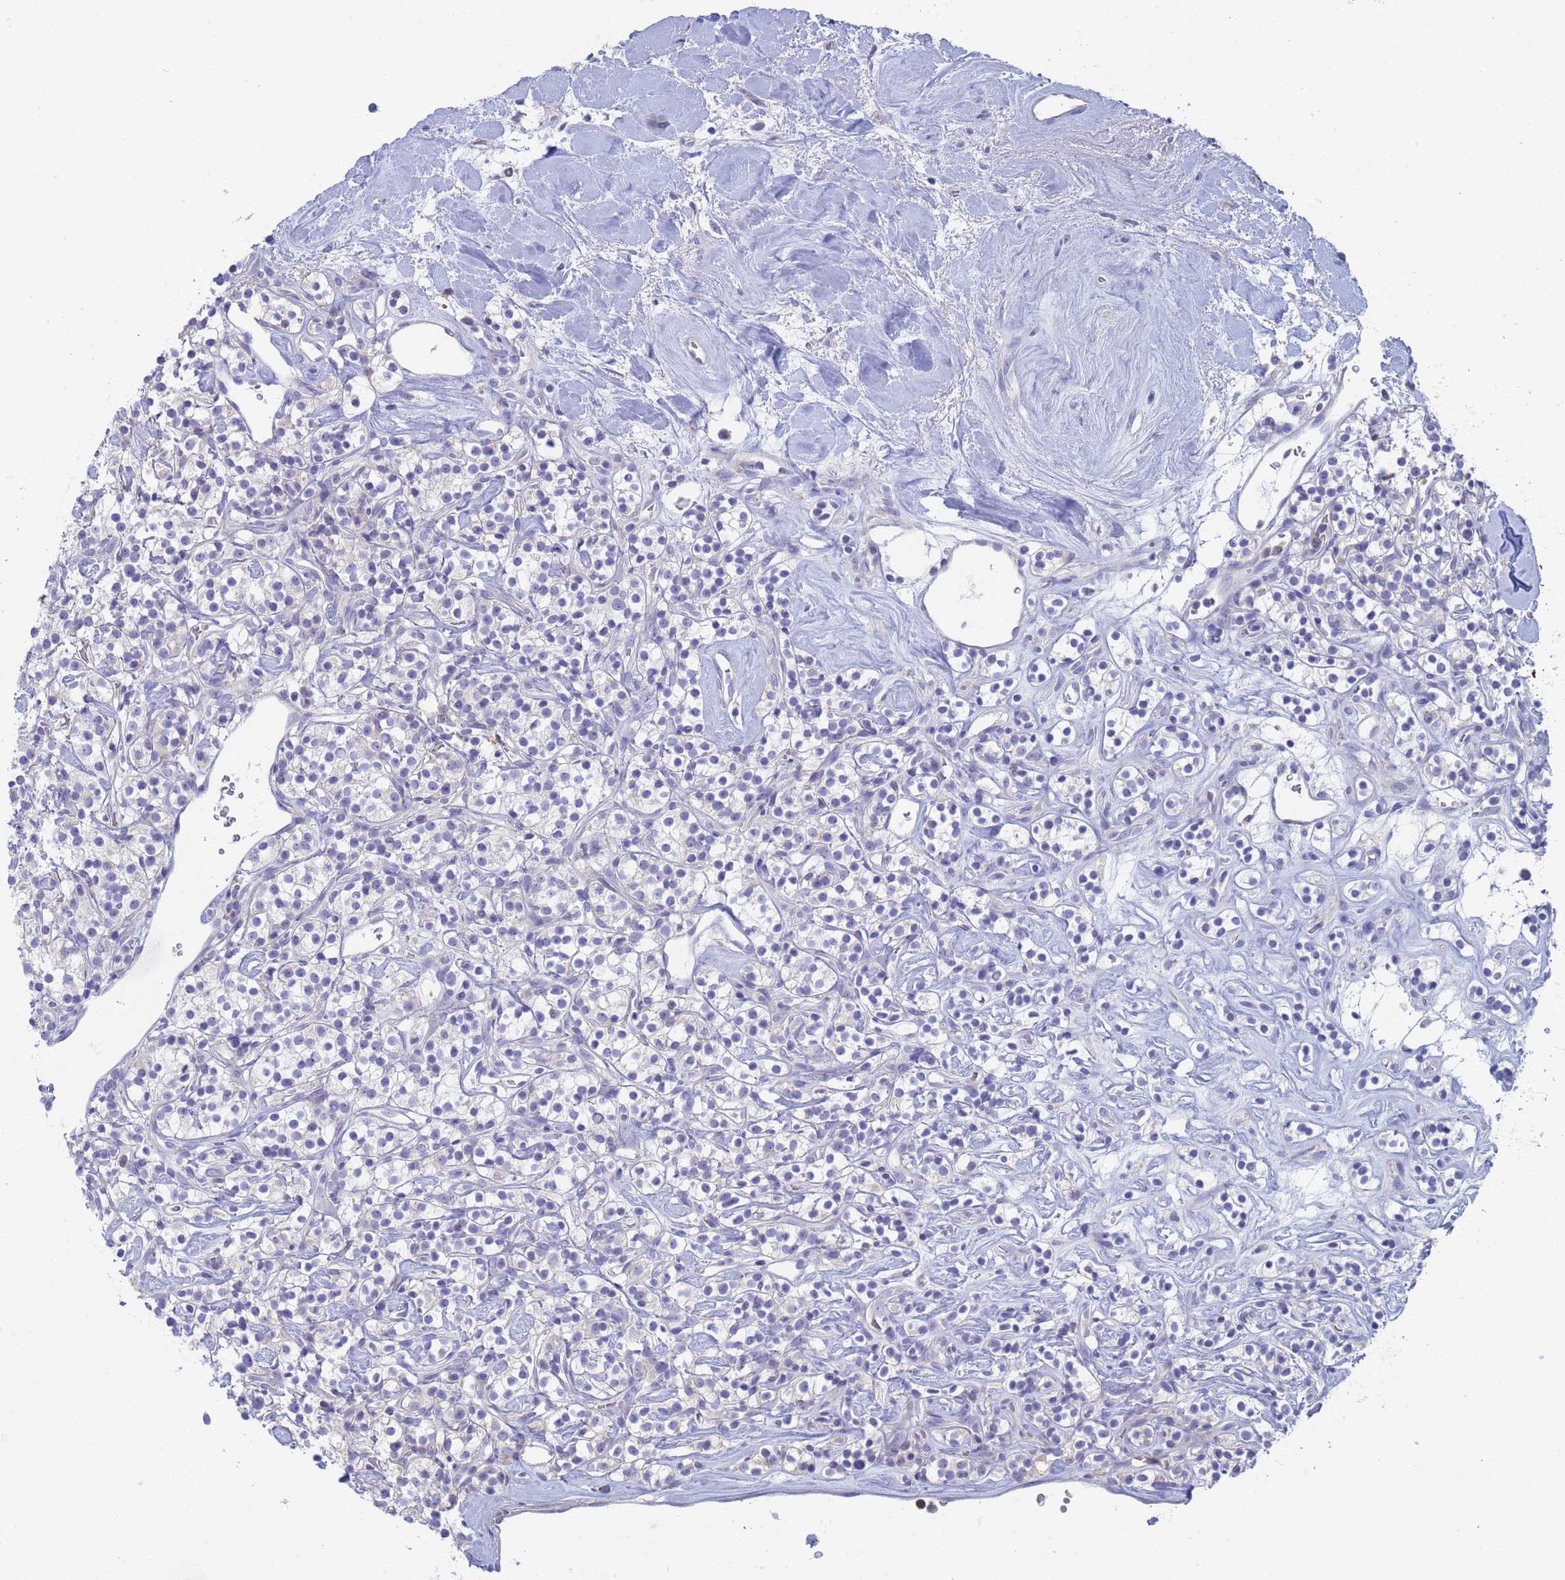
{"staining": {"intensity": "negative", "quantity": "none", "location": "none"}, "tissue": "renal cancer", "cell_type": "Tumor cells", "image_type": "cancer", "snomed": [{"axis": "morphology", "description": "Adenocarcinoma, NOS"}, {"axis": "topography", "description": "Kidney"}], "caption": "Immunohistochemistry image of adenocarcinoma (renal) stained for a protein (brown), which reveals no staining in tumor cells. (DAB (3,3'-diaminobenzidine) immunohistochemistry visualized using brightfield microscopy, high magnification).", "gene": "CR1", "patient": {"sex": "male", "age": 77}}